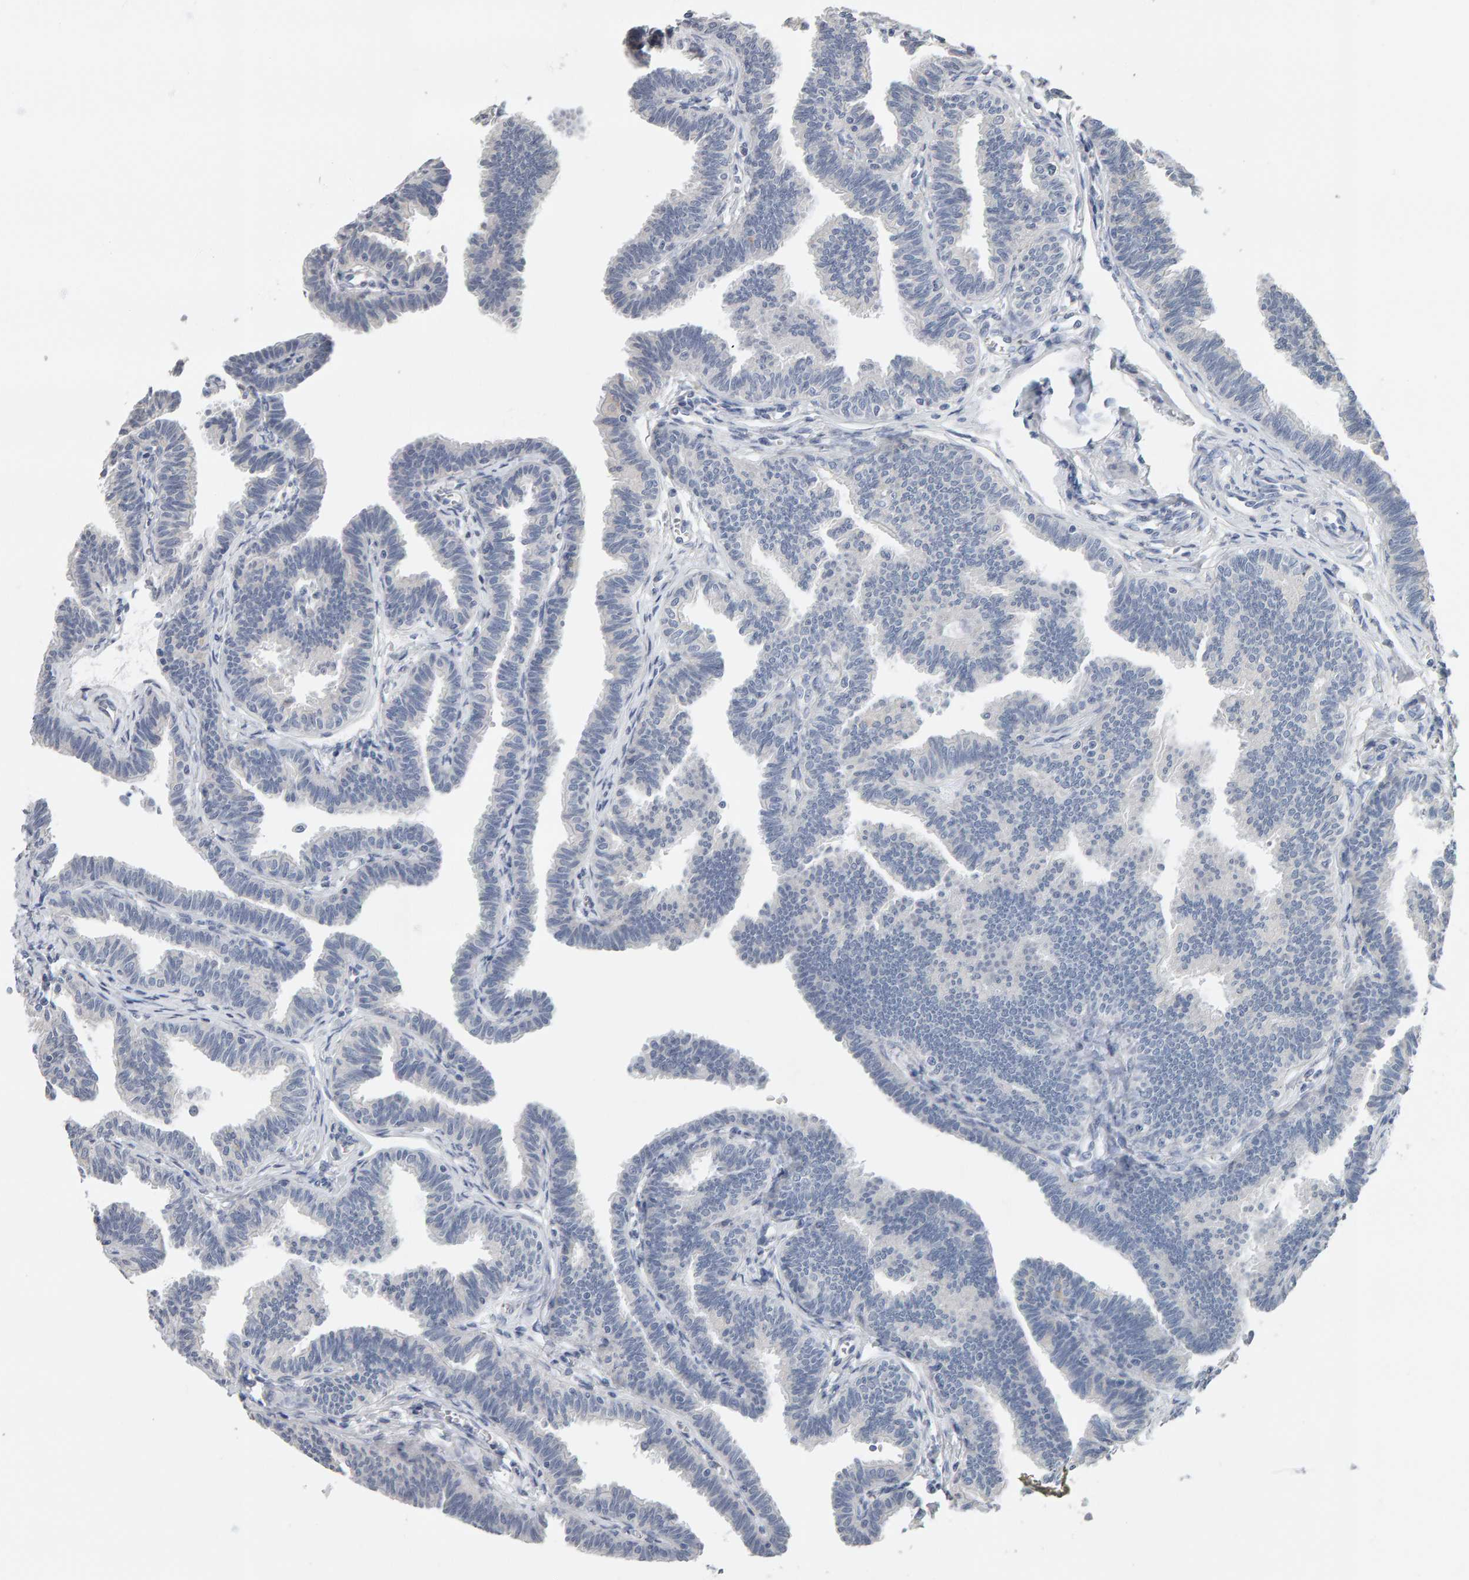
{"staining": {"intensity": "negative", "quantity": "none", "location": "none"}, "tissue": "fallopian tube", "cell_type": "Glandular cells", "image_type": "normal", "snomed": [{"axis": "morphology", "description": "Normal tissue, NOS"}, {"axis": "topography", "description": "Fallopian tube"}, {"axis": "topography", "description": "Ovary"}], "caption": "An immunohistochemistry (IHC) image of benign fallopian tube is shown. There is no staining in glandular cells of fallopian tube. (DAB immunohistochemistry with hematoxylin counter stain).", "gene": "ADHFE1", "patient": {"sex": "female", "age": 23}}